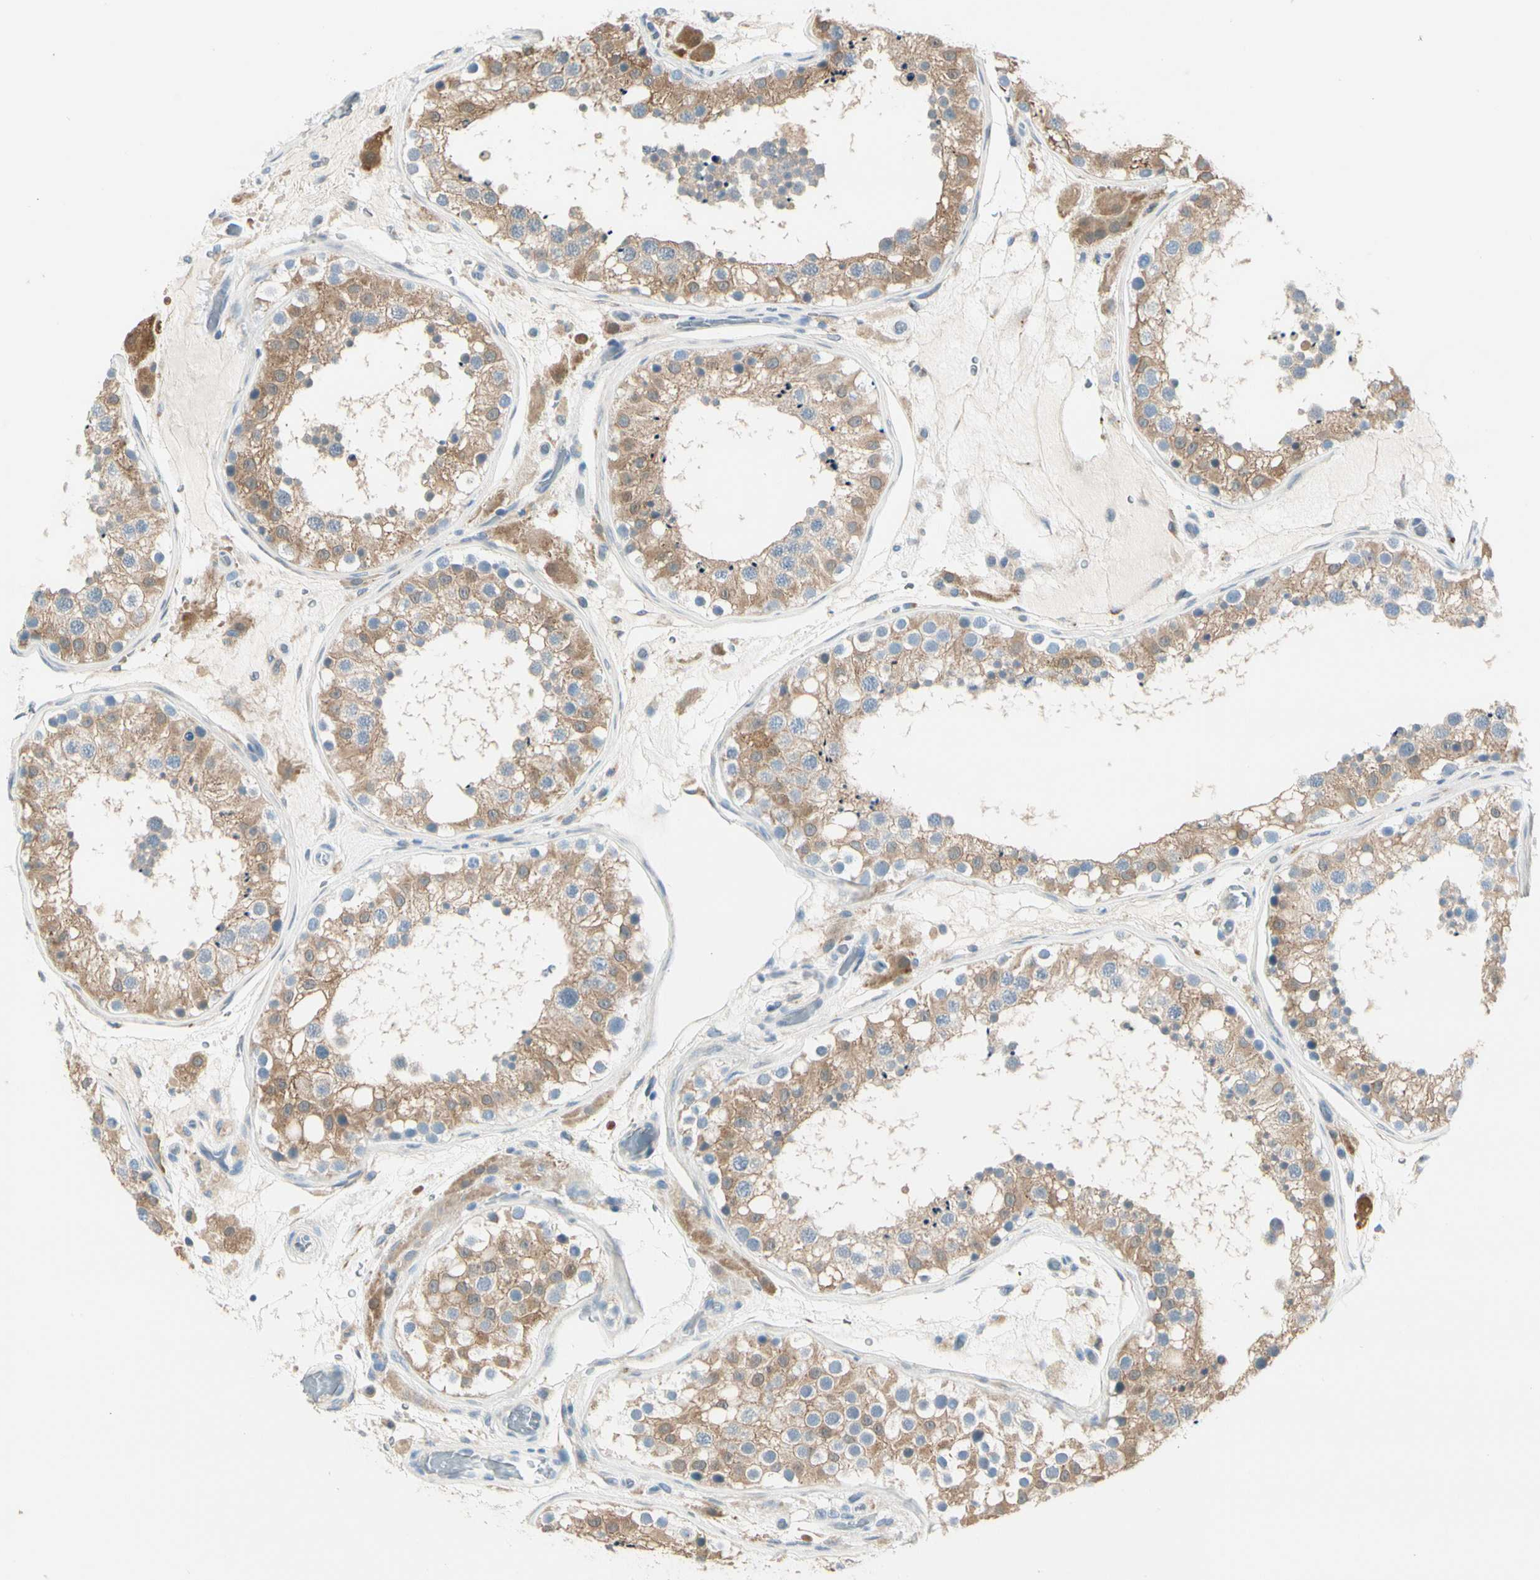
{"staining": {"intensity": "moderate", "quantity": "25%-75%", "location": "cytoplasmic/membranous"}, "tissue": "testis", "cell_type": "Cells in seminiferous ducts", "image_type": "normal", "snomed": [{"axis": "morphology", "description": "Normal tissue, NOS"}, {"axis": "topography", "description": "Testis"}, {"axis": "topography", "description": "Epididymis"}], "caption": "Immunohistochemical staining of unremarkable human testis exhibits medium levels of moderate cytoplasmic/membranous positivity in approximately 25%-75% of cells in seminiferous ducts.", "gene": "PEBP1", "patient": {"sex": "male", "age": 26}}